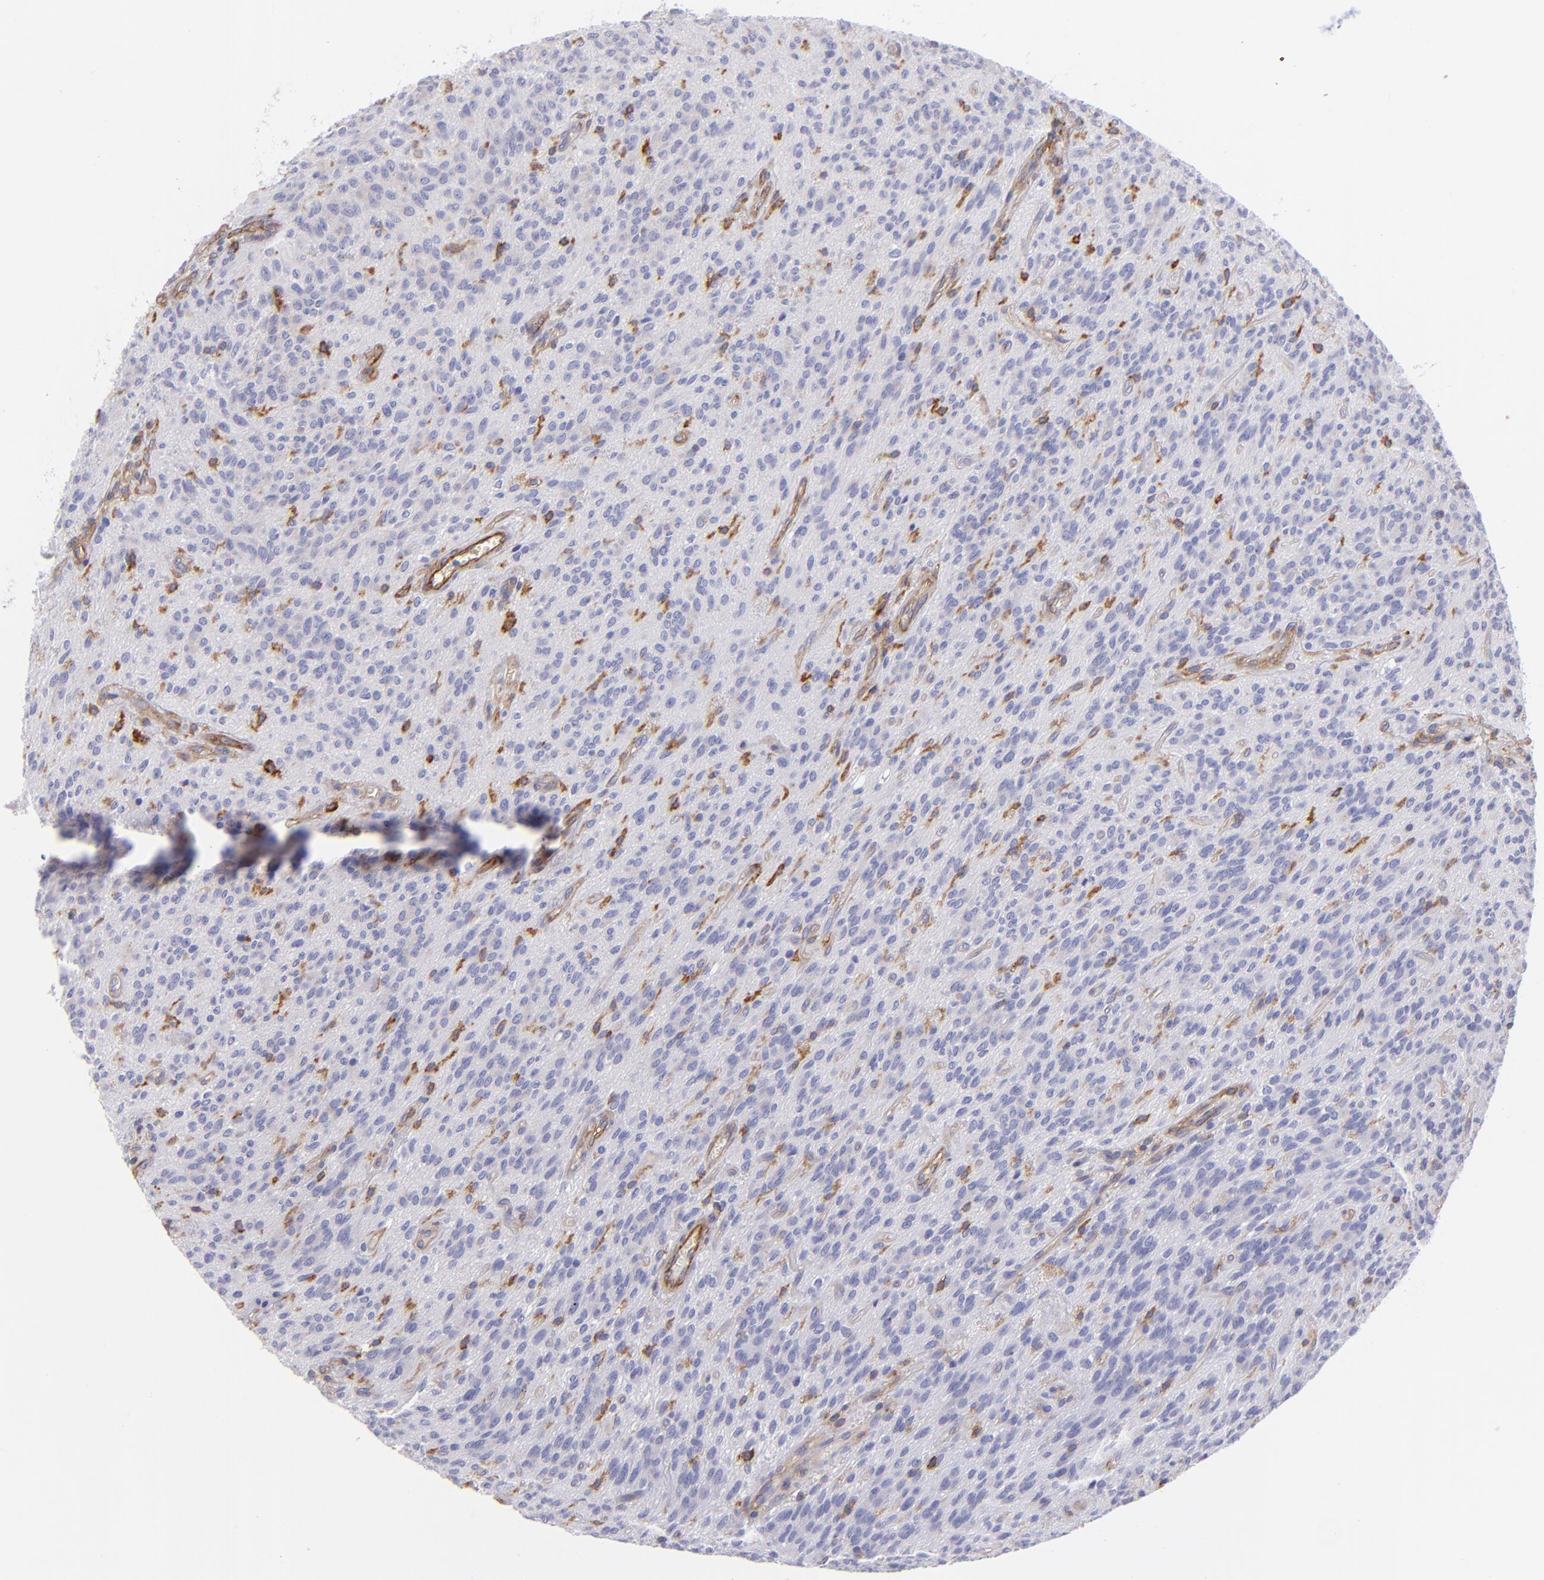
{"staining": {"intensity": "weak", "quantity": "<25%", "location": "cytoplasmic/membranous"}, "tissue": "glioma", "cell_type": "Tumor cells", "image_type": "cancer", "snomed": [{"axis": "morphology", "description": "Glioma, malignant, Low grade"}, {"axis": "topography", "description": "Brain"}], "caption": "Low-grade glioma (malignant) was stained to show a protein in brown. There is no significant staining in tumor cells.", "gene": "ENTPD1", "patient": {"sex": "female", "age": 15}}